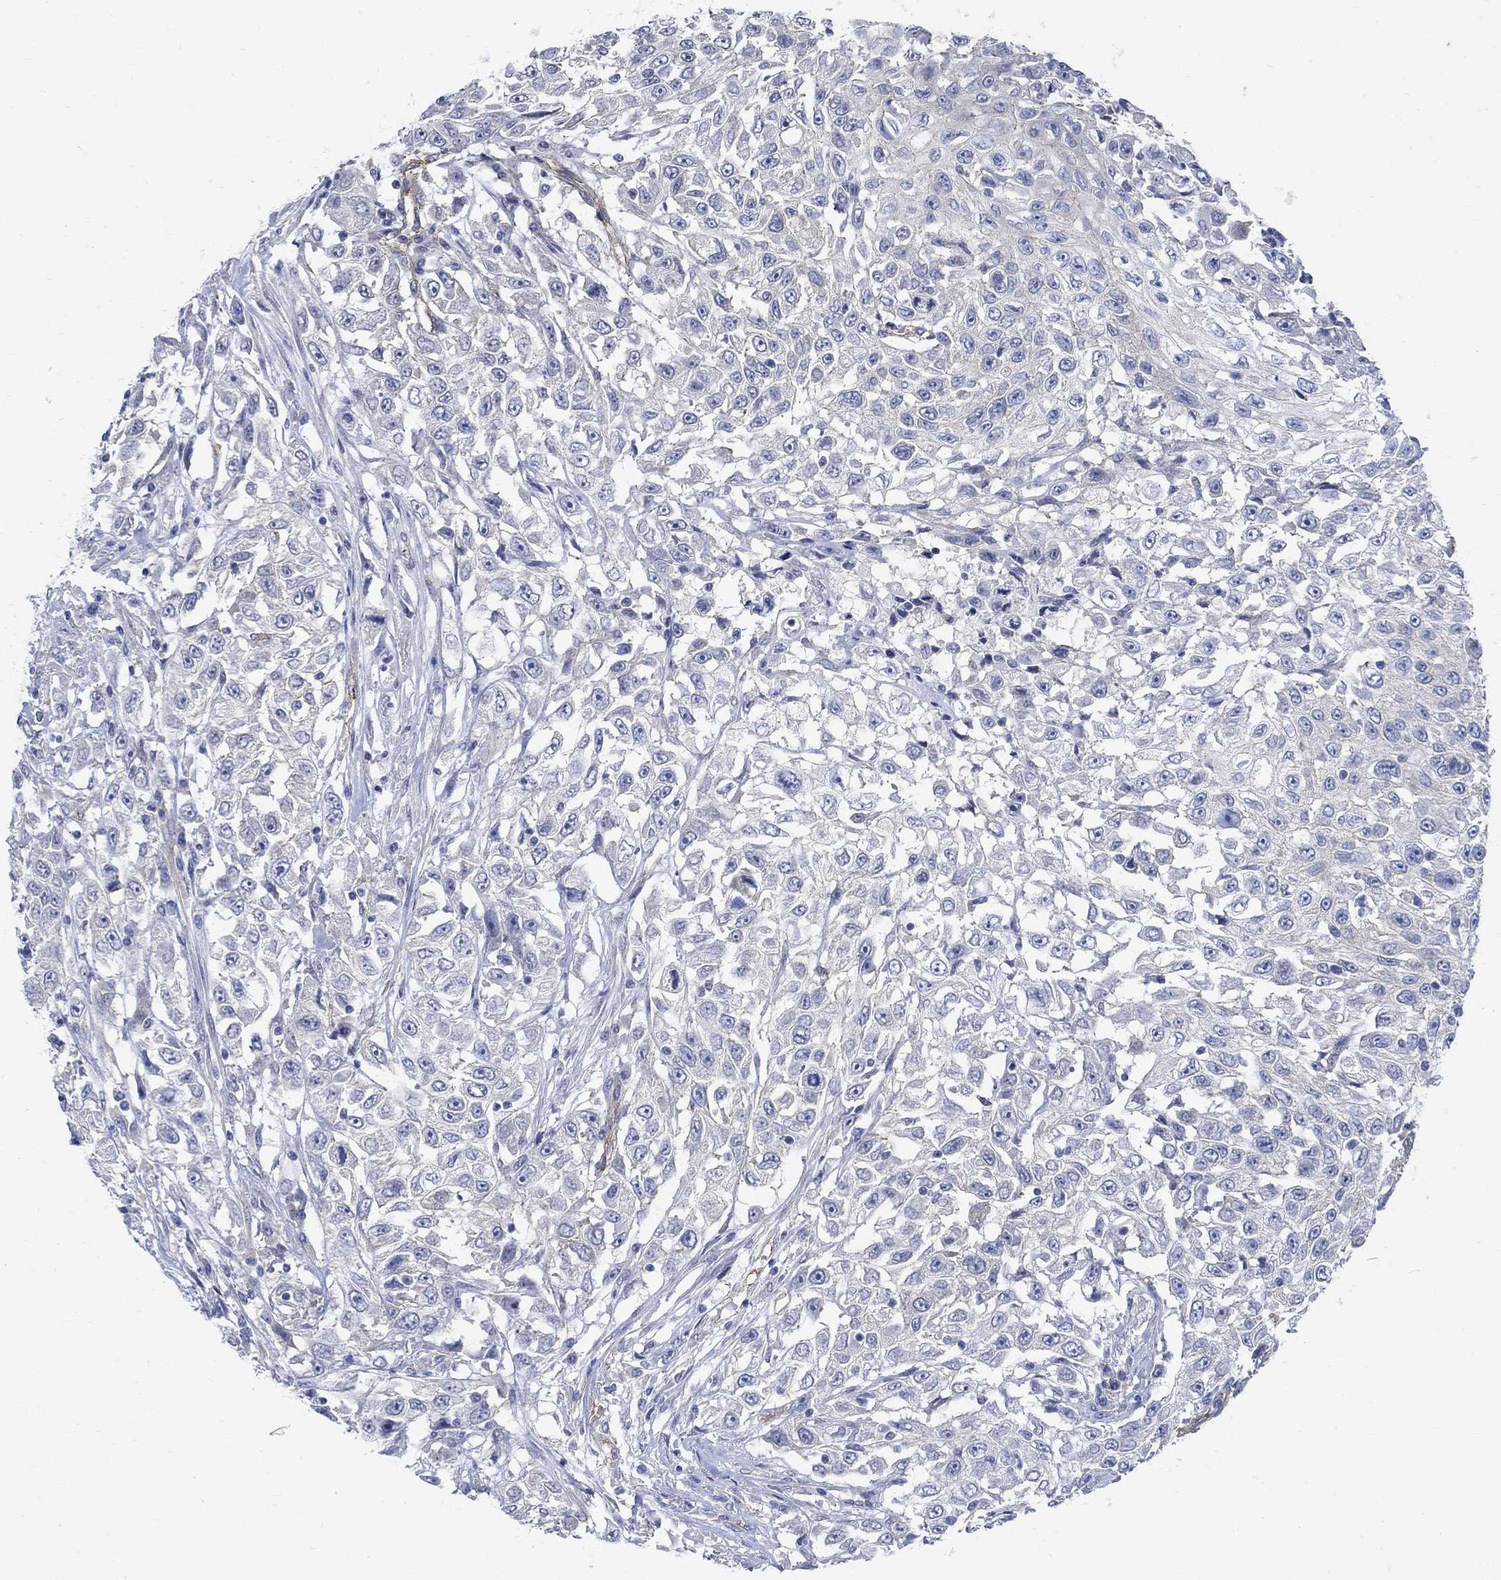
{"staining": {"intensity": "negative", "quantity": "none", "location": "none"}, "tissue": "urothelial cancer", "cell_type": "Tumor cells", "image_type": "cancer", "snomed": [{"axis": "morphology", "description": "Urothelial carcinoma, High grade"}, {"axis": "topography", "description": "Urinary bladder"}], "caption": "Human urothelial carcinoma (high-grade) stained for a protein using IHC shows no staining in tumor cells.", "gene": "TMEM198", "patient": {"sex": "female", "age": 56}}